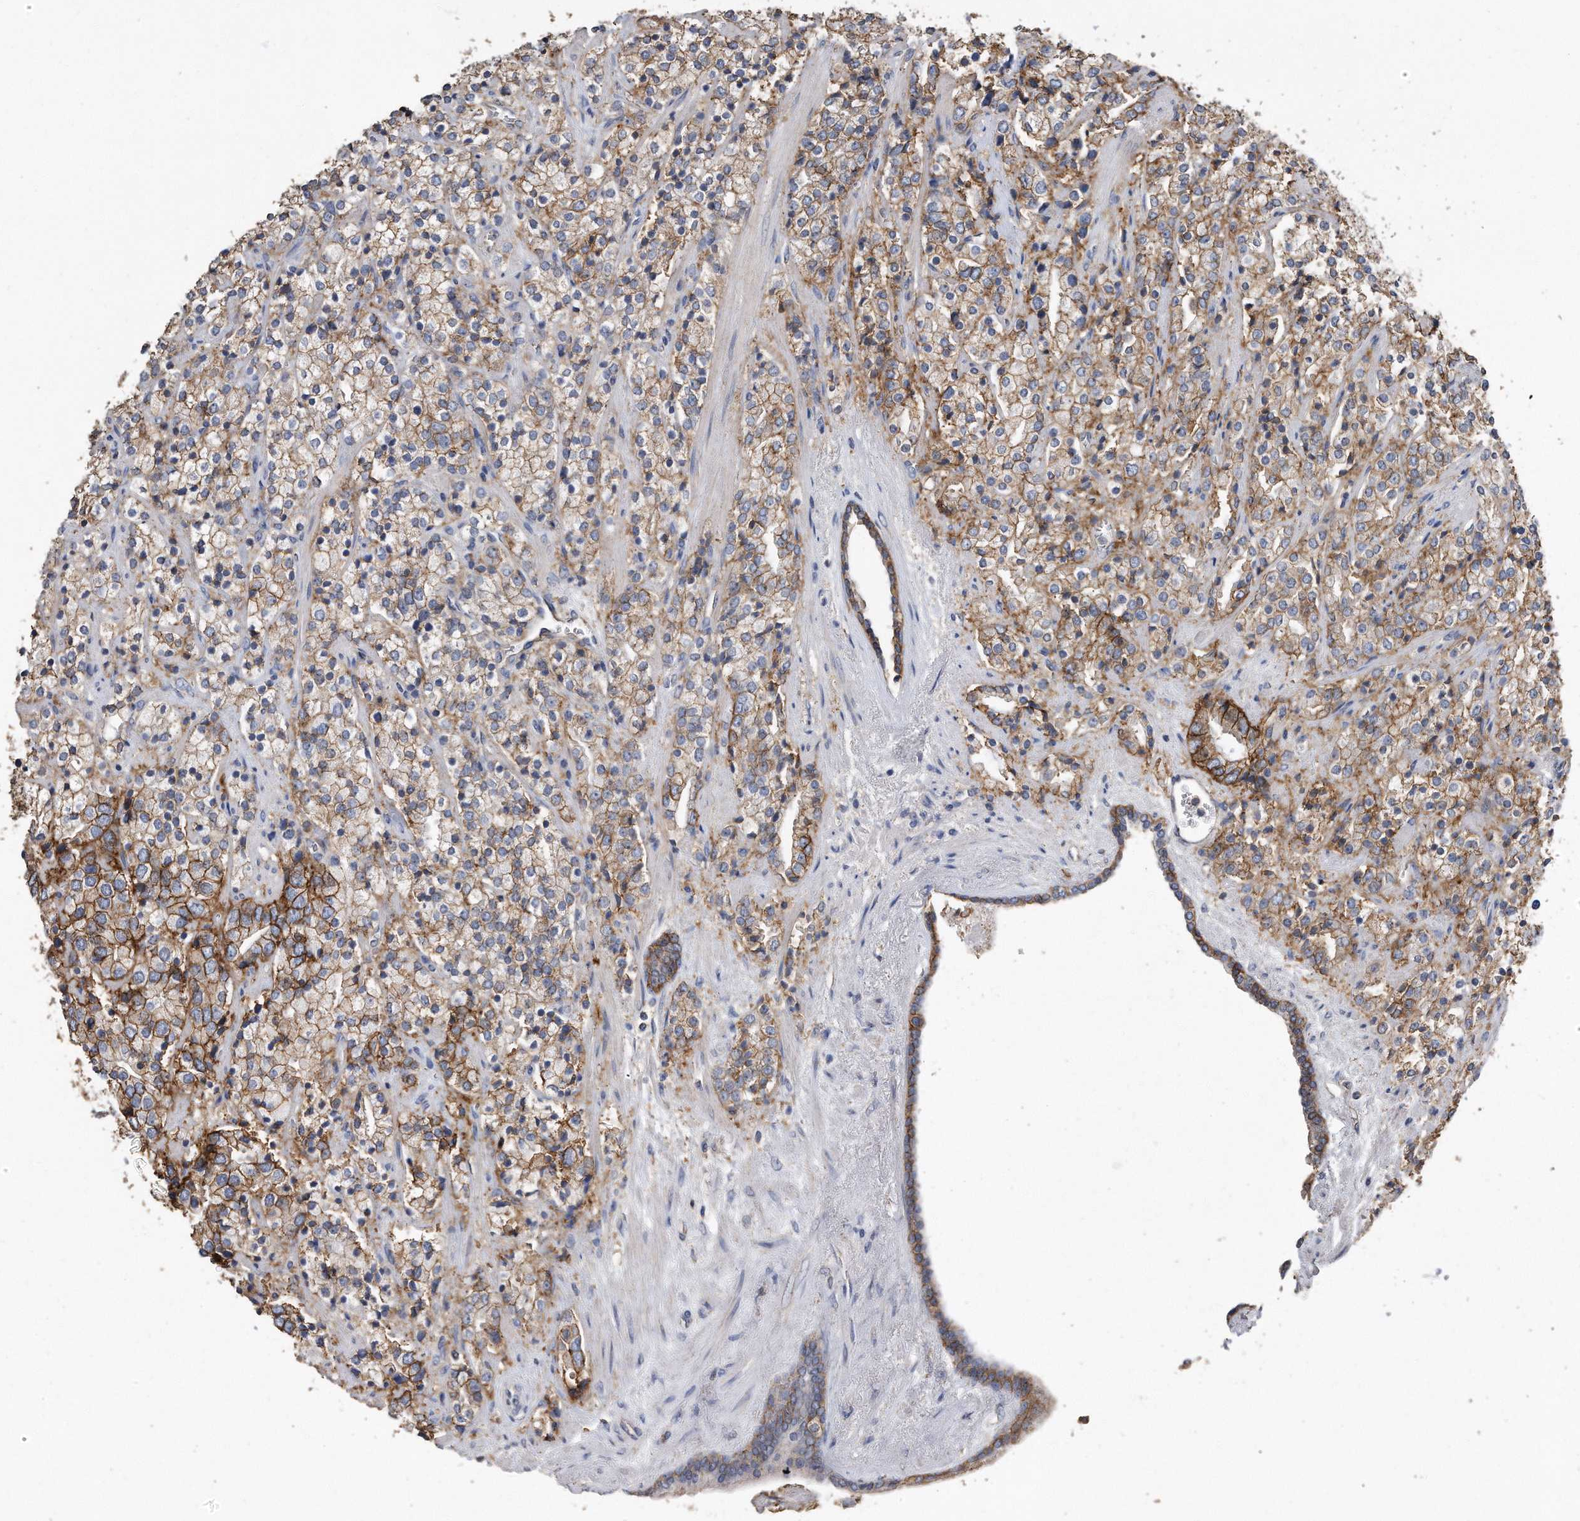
{"staining": {"intensity": "moderate", "quantity": ">75%", "location": "cytoplasmic/membranous"}, "tissue": "prostate cancer", "cell_type": "Tumor cells", "image_type": "cancer", "snomed": [{"axis": "morphology", "description": "Adenocarcinoma, High grade"}, {"axis": "topography", "description": "Prostate"}], "caption": "Protein staining of prostate adenocarcinoma (high-grade) tissue displays moderate cytoplasmic/membranous expression in about >75% of tumor cells. (Stains: DAB (3,3'-diaminobenzidine) in brown, nuclei in blue, Microscopy: brightfield microscopy at high magnification).", "gene": "CDCP1", "patient": {"sex": "male", "age": 71}}